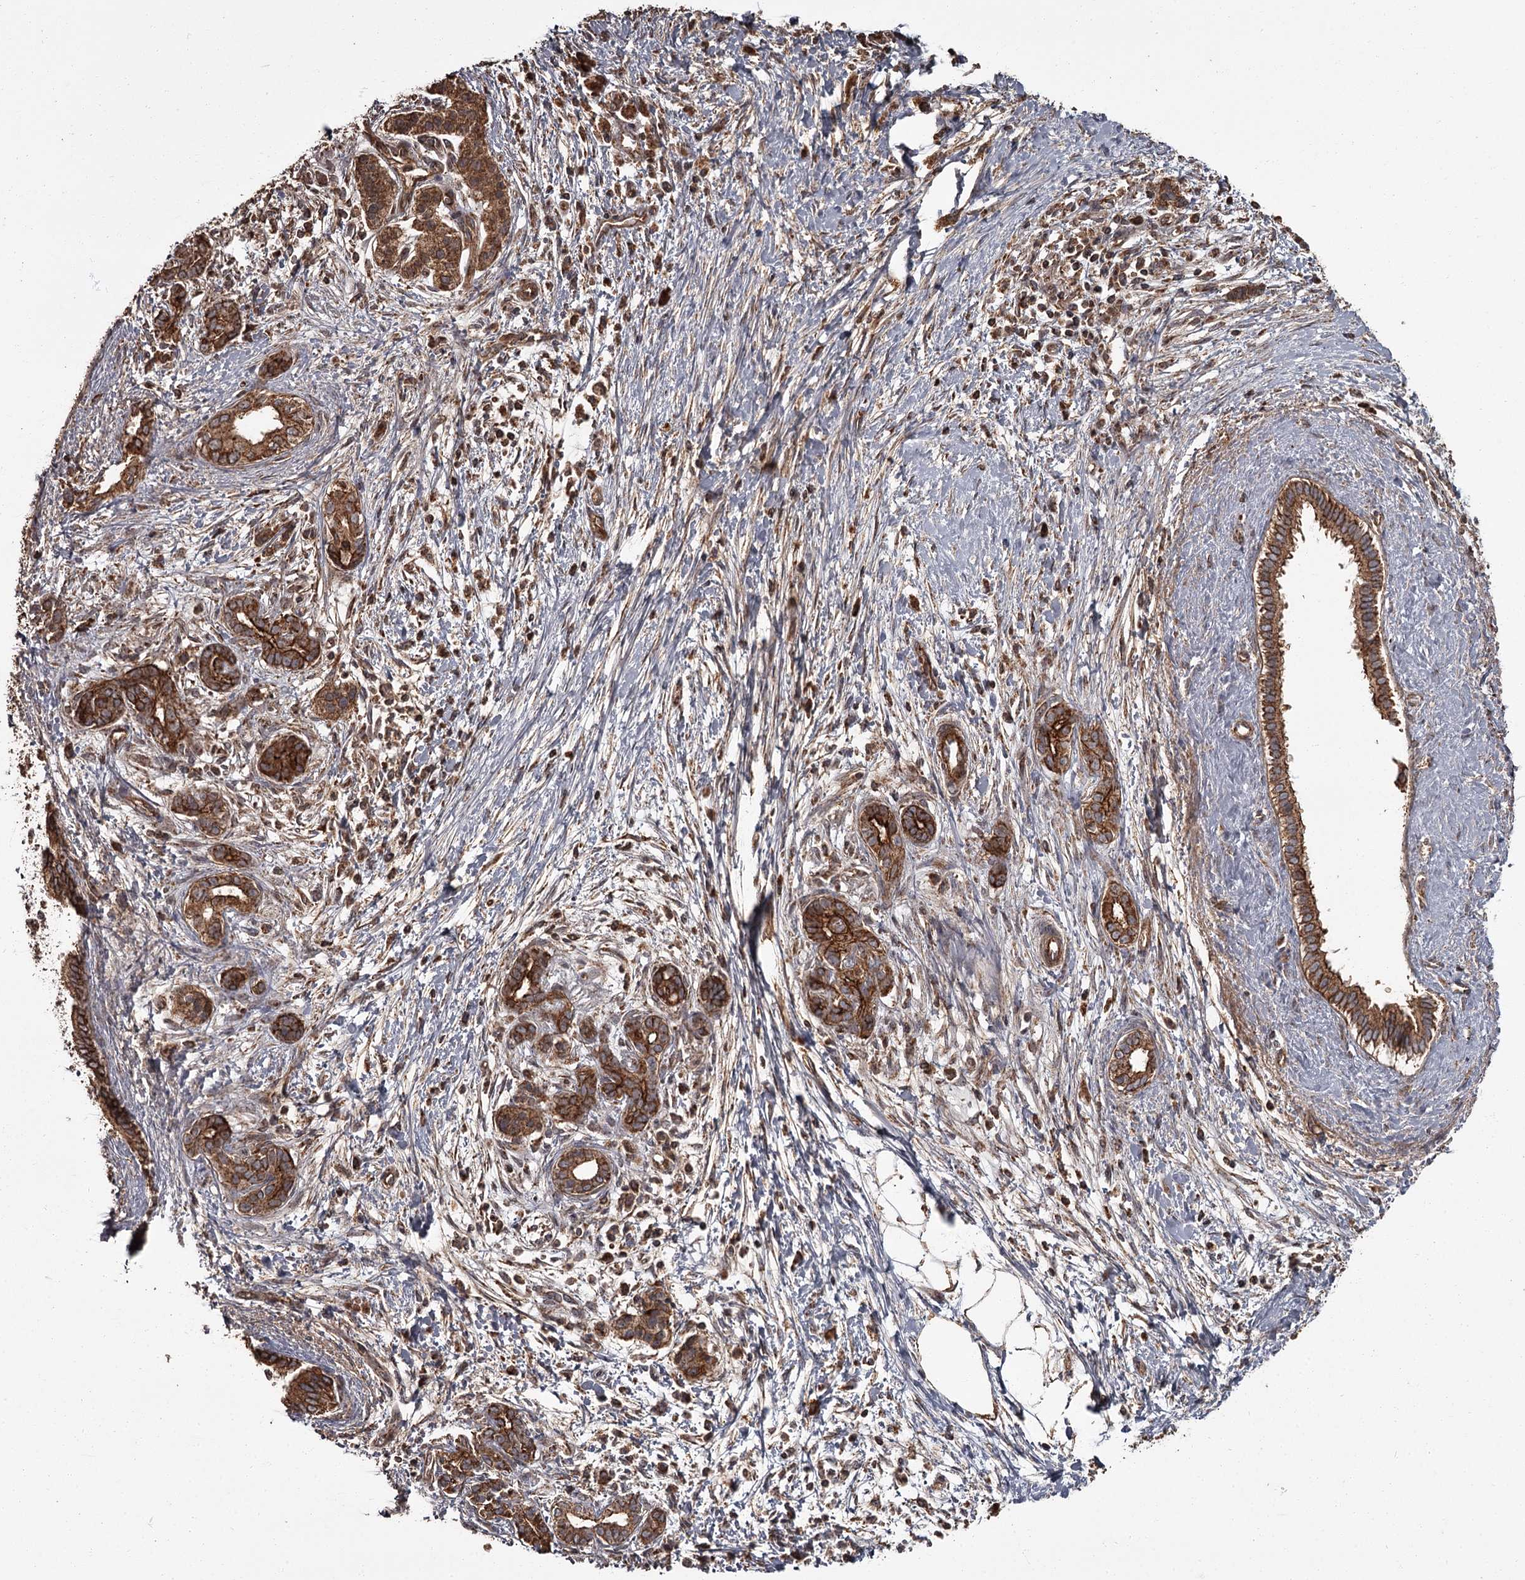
{"staining": {"intensity": "strong", "quantity": ">75%", "location": "cytoplasmic/membranous"}, "tissue": "pancreatic cancer", "cell_type": "Tumor cells", "image_type": "cancer", "snomed": [{"axis": "morphology", "description": "Adenocarcinoma, NOS"}, {"axis": "topography", "description": "Pancreas"}], "caption": "Pancreatic adenocarcinoma tissue displays strong cytoplasmic/membranous expression in about >75% of tumor cells (DAB IHC with brightfield microscopy, high magnification).", "gene": "THAP9", "patient": {"sex": "male", "age": 58}}